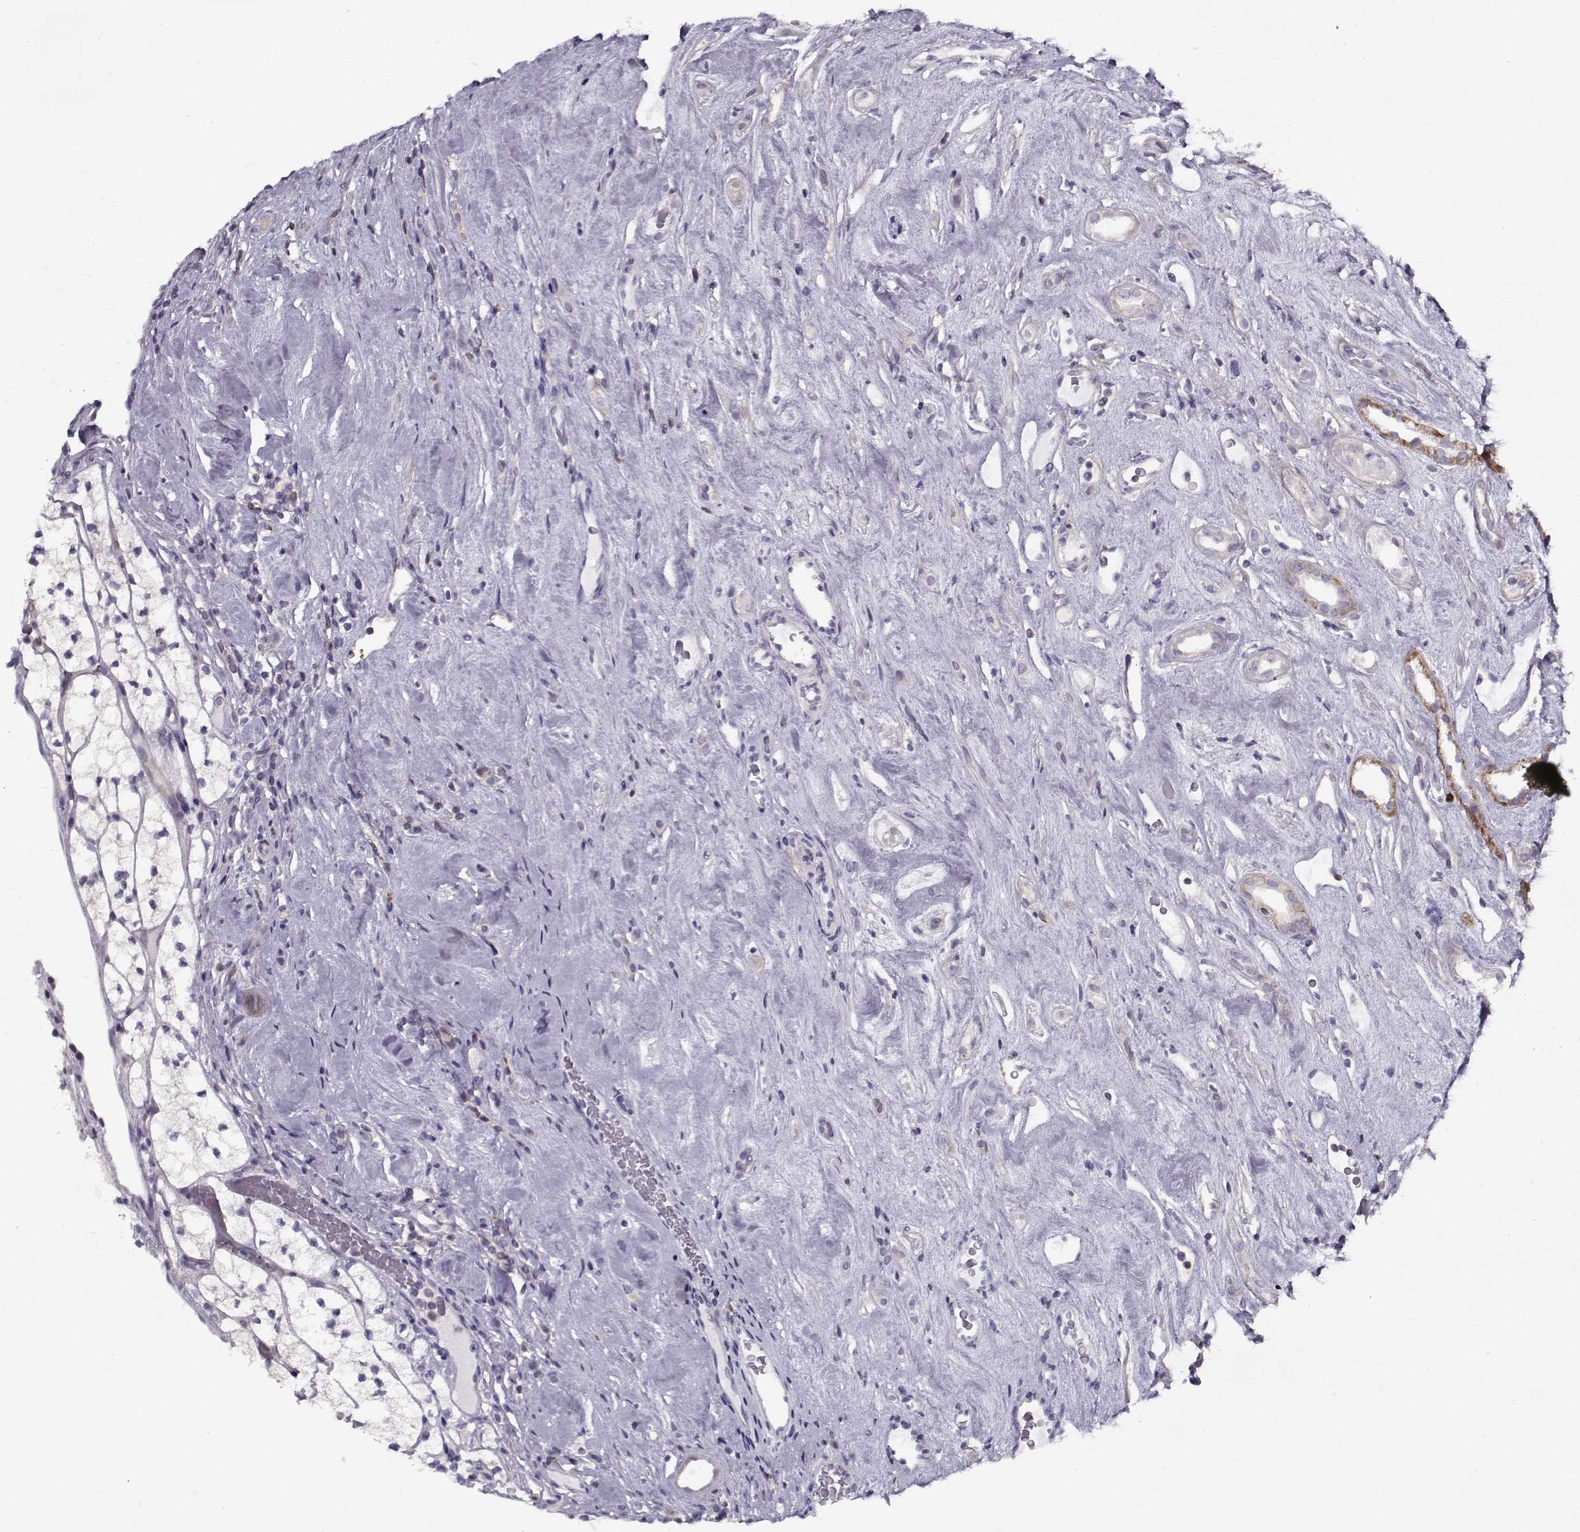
{"staining": {"intensity": "negative", "quantity": "none", "location": "none"}, "tissue": "renal cancer", "cell_type": "Tumor cells", "image_type": "cancer", "snomed": [{"axis": "morphology", "description": "Adenocarcinoma, NOS"}, {"axis": "topography", "description": "Kidney"}], "caption": "Tumor cells are negative for protein expression in human renal cancer (adenocarcinoma). Nuclei are stained in blue.", "gene": "PP2D1", "patient": {"sex": "female", "age": 89}}